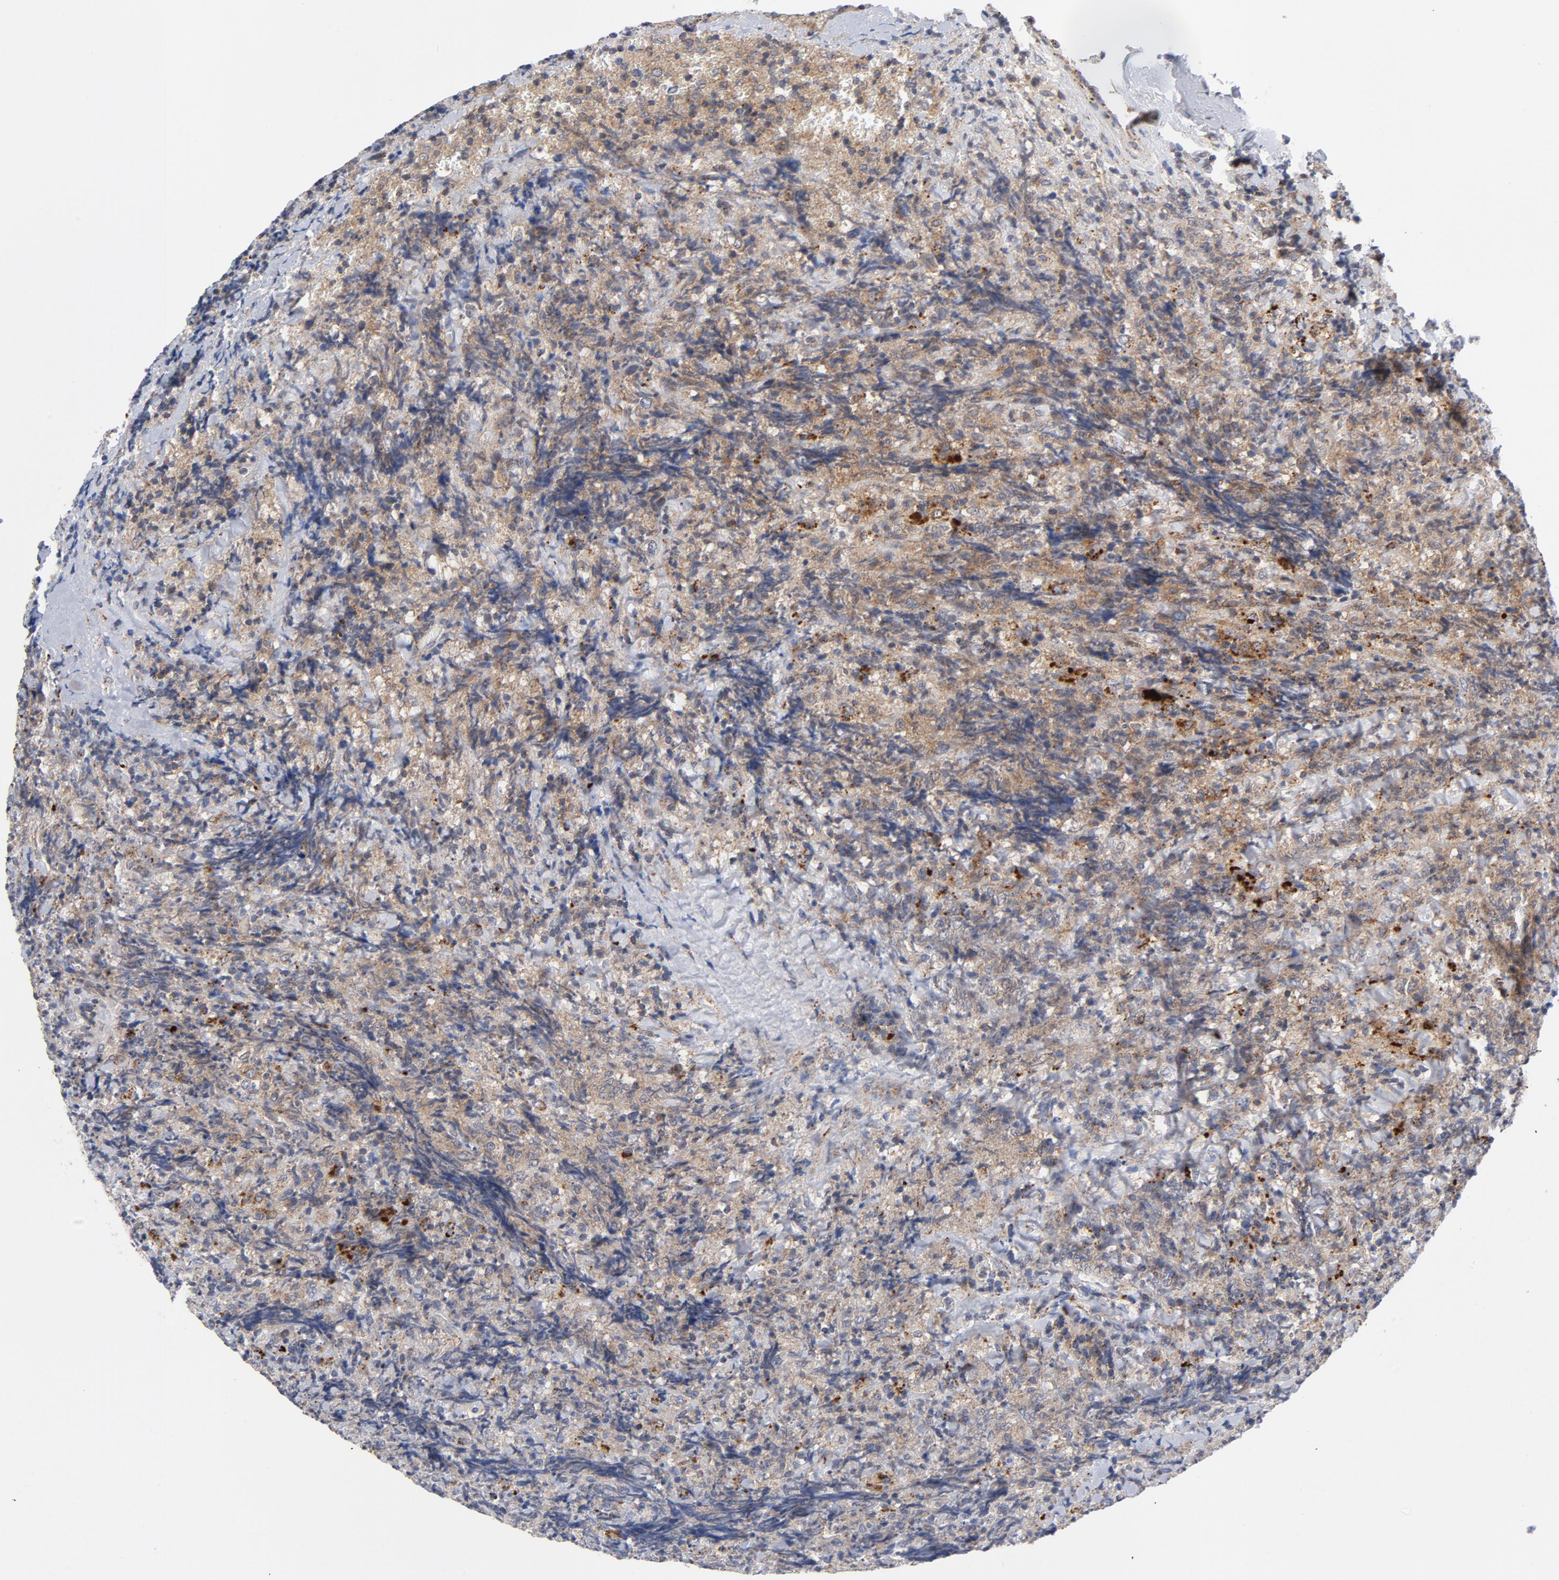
{"staining": {"intensity": "moderate", "quantity": ">75%", "location": "cytoplasmic/membranous"}, "tissue": "lymphoma", "cell_type": "Tumor cells", "image_type": "cancer", "snomed": [{"axis": "morphology", "description": "Malignant lymphoma, non-Hodgkin's type, High grade"}, {"axis": "topography", "description": "Tonsil"}], "caption": "Immunohistochemical staining of human lymphoma reveals moderate cytoplasmic/membranous protein expression in approximately >75% of tumor cells.", "gene": "AKT2", "patient": {"sex": "female", "age": 36}}